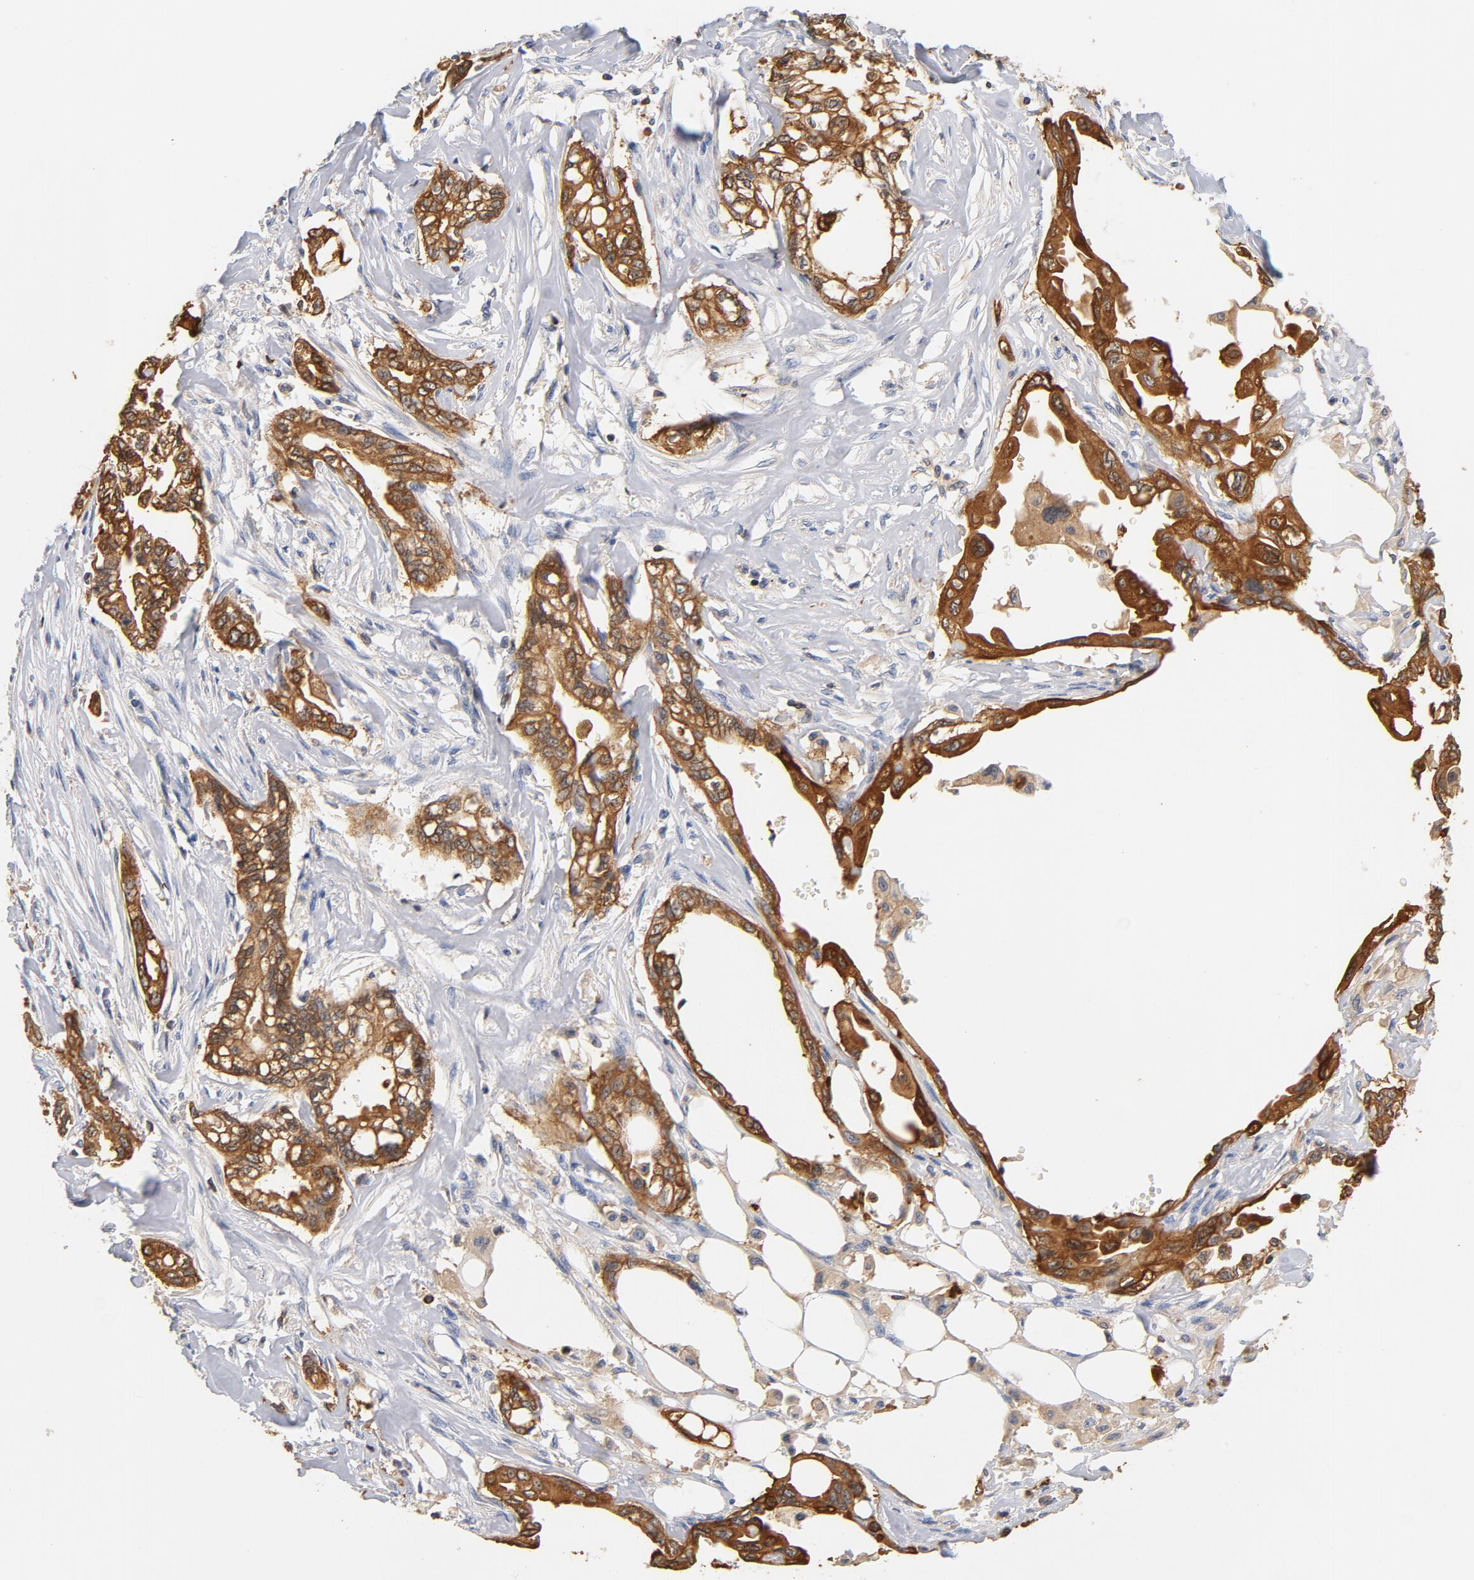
{"staining": {"intensity": "strong", "quantity": ">75%", "location": "cytoplasmic/membranous"}, "tissue": "pancreatic cancer", "cell_type": "Tumor cells", "image_type": "cancer", "snomed": [{"axis": "morphology", "description": "Normal tissue, NOS"}, {"axis": "topography", "description": "Pancreas"}], "caption": "A photomicrograph of pancreatic cancer stained for a protein exhibits strong cytoplasmic/membranous brown staining in tumor cells. Nuclei are stained in blue.", "gene": "EZR", "patient": {"sex": "male", "age": 42}}